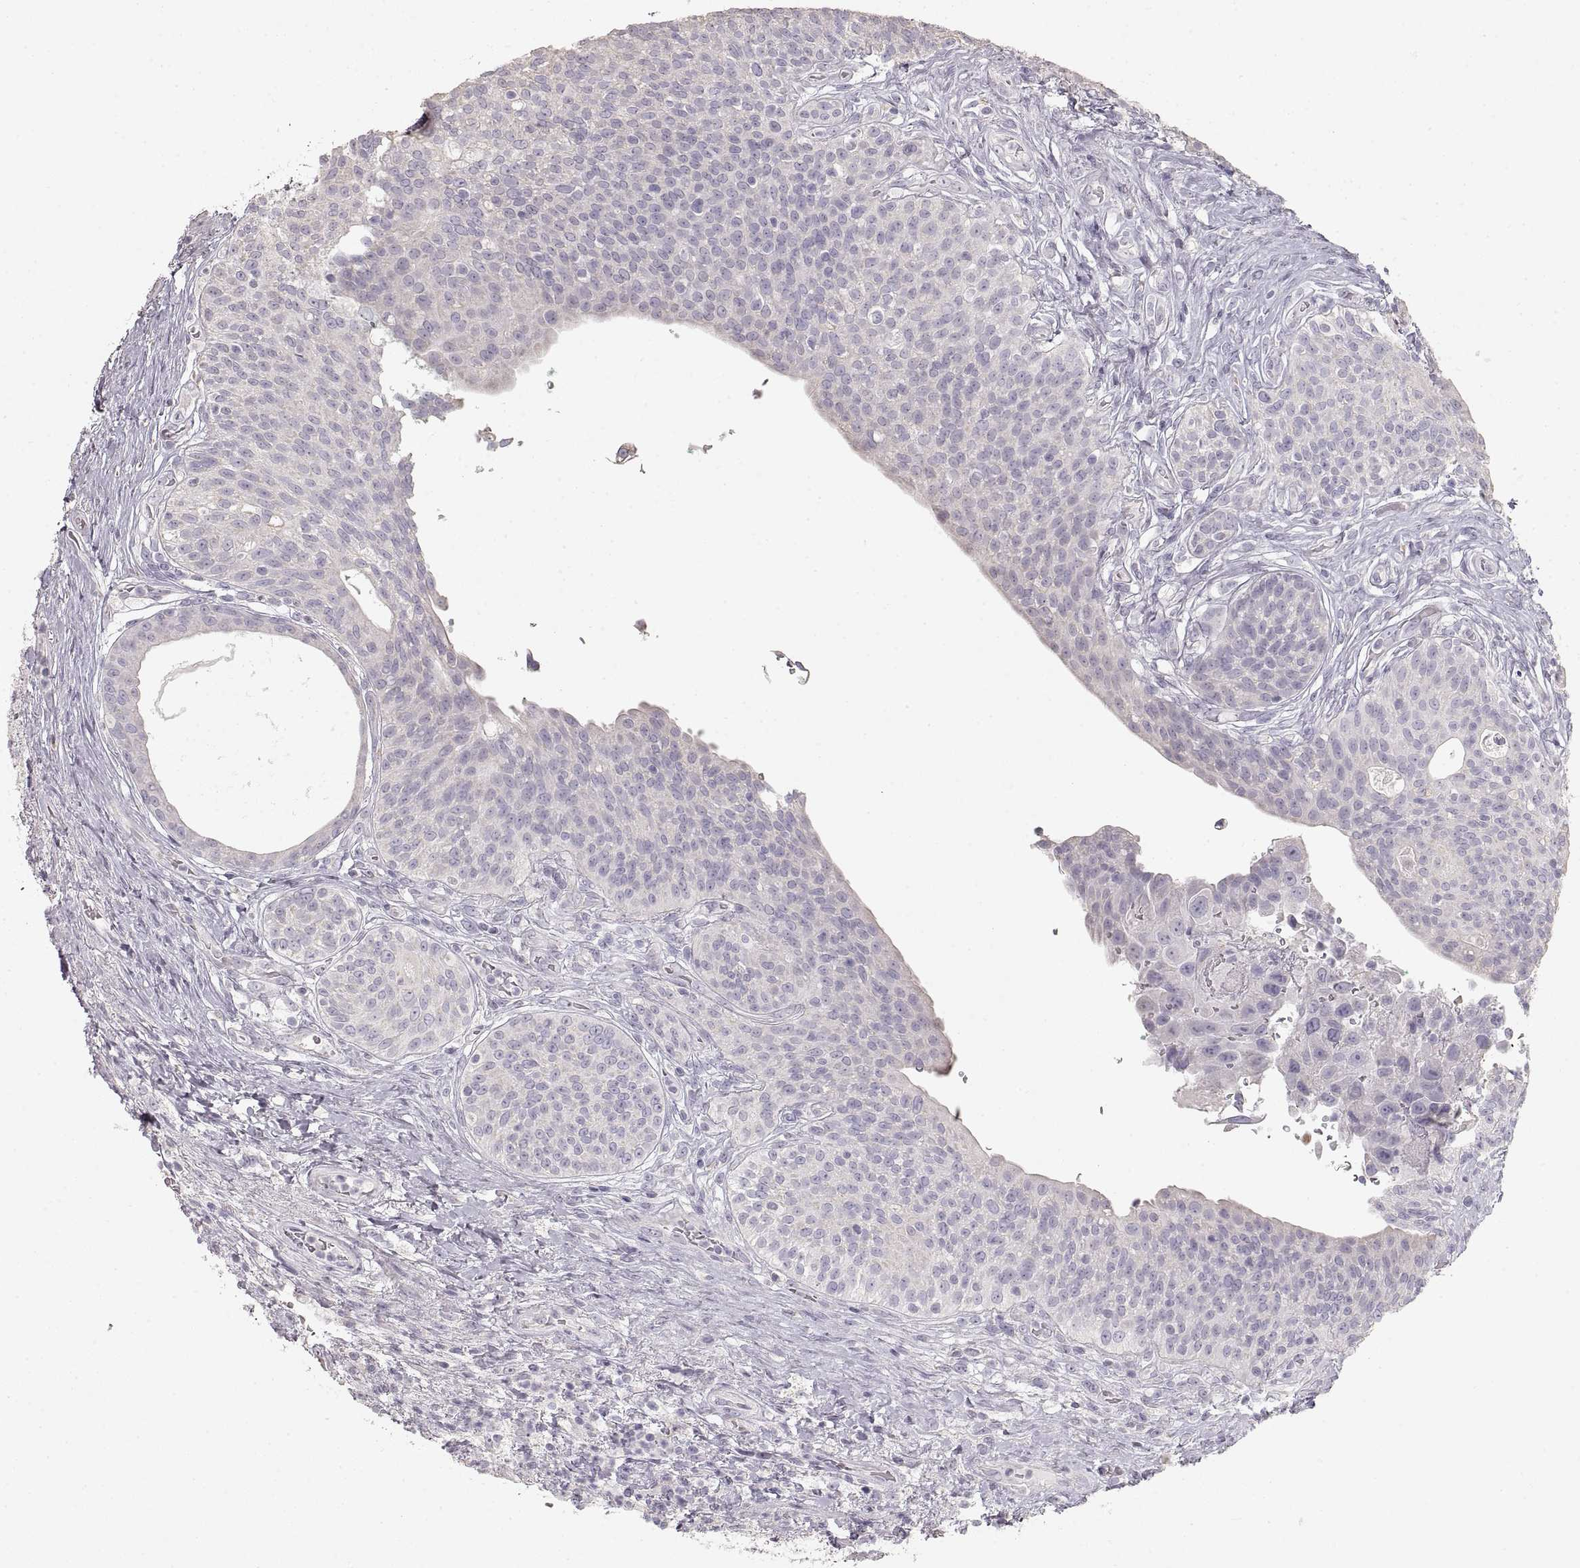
{"staining": {"intensity": "negative", "quantity": "none", "location": "none"}, "tissue": "urothelial cancer", "cell_type": "Tumor cells", "image_type": "cancer", "snomed": [{"axis": "morphology", "description": "Urothelial carcinoma, High grade"}, {"axis": "topography", "description": "Urinary bladder"}], "caption": "A histopathology image of urothelial carcinoma (high-grade) stained for a protein displays no brown staining in tumor cells.", "gene": "ZP3", "patient": {"sex": "male", "age": 79}}